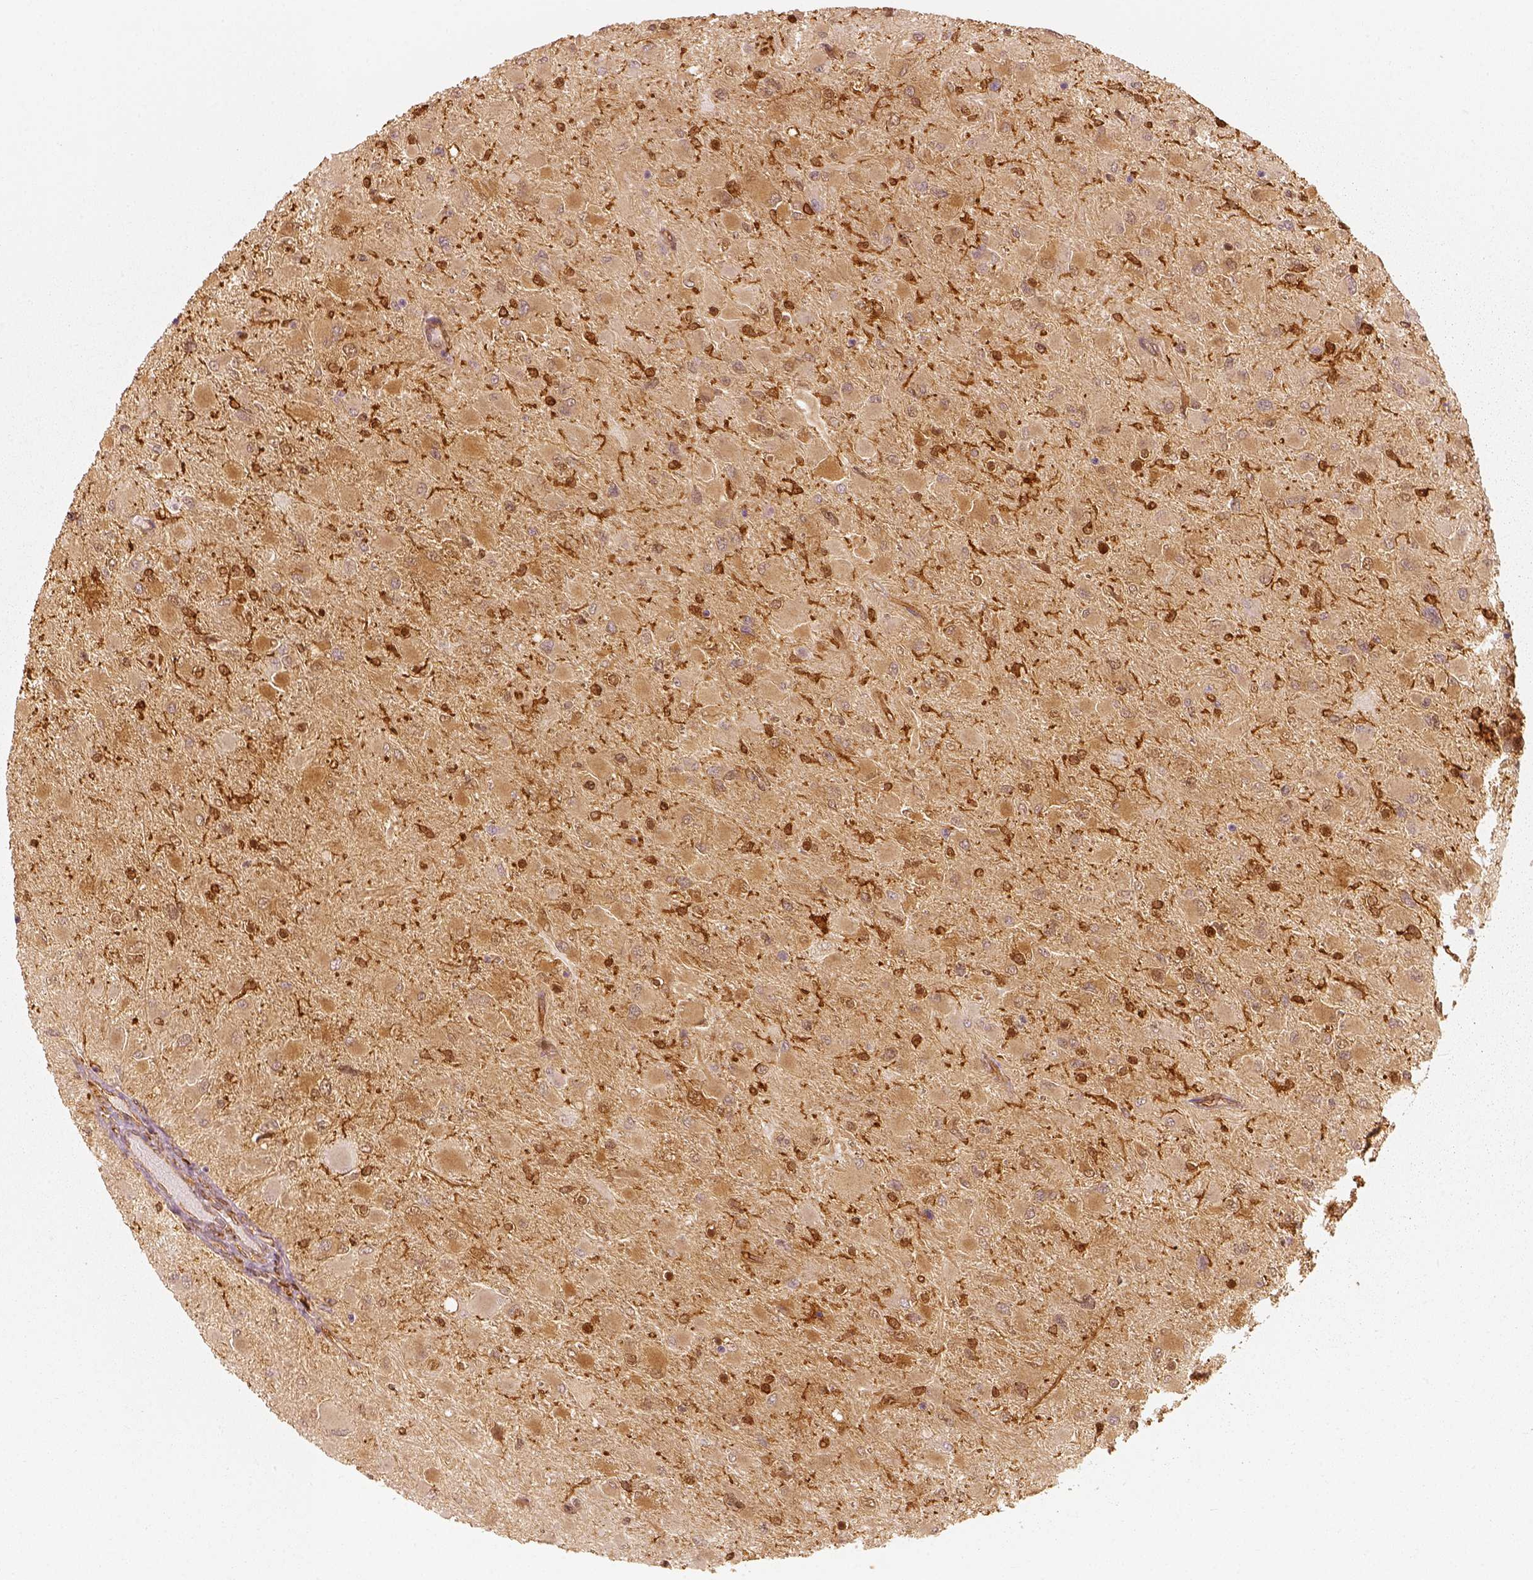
{"staining": {"intensity": "weak", "quantity": ">75%", "location": "cytoplasmic/membranous"}, "tissue": "glioma", "cell_type": "Tumor cells", "image_type": "cancer", "snomed": [{"axis": "morphology", "description": "Glioma, malignant, High grade"}, {"axis": "topography", "description": "Cerebral cortex"}], "caption": "High-grade glioma (malignant) was stained to show a protein in brown. There is low levels of weak cytoplasmic/membranous expression in approximately >75% of tumor cells. (brown staining indicates protein expression, while blue staining denotes nuclei).", "gene": "FSCN1", "patient": {"sex": "female", "age": 36}}